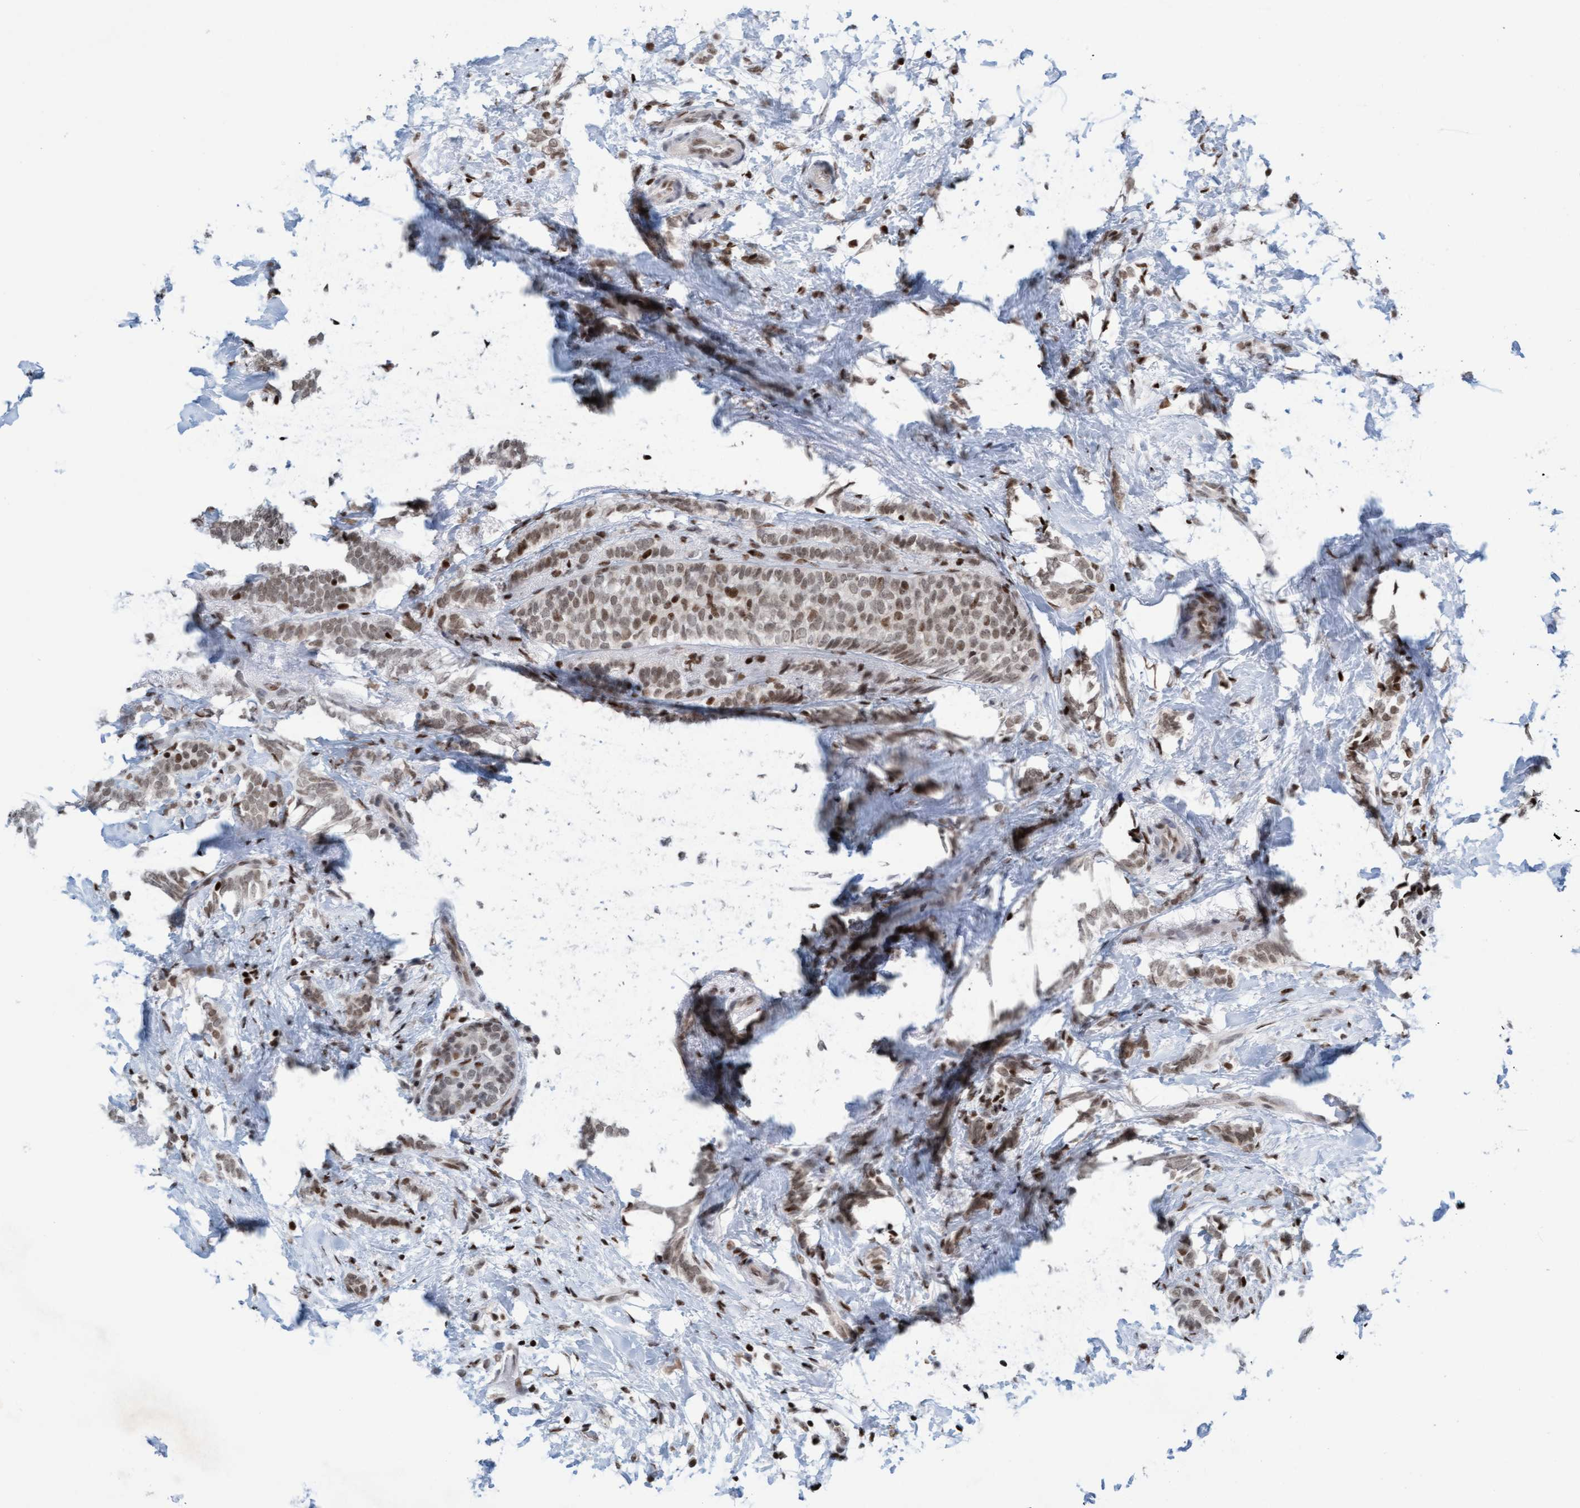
{"staining": {"intensity": "weak", "quantity": ">75%", "location": "nuclear"}, "tissue": "breast cancer", "cell_type": "Tumor cells", "image_type": "cancer", "snomed": [{"axis": "morphology", "description": "Lobular carcinoma"}, {"axis": "topography", "description": "Breast"}], "caption": "Immunohistochemistry of breast cancer exhibits low levels of weak nuclear expression in approximately >75% of tumor cells. The staining was performed using DAB to visualize the protein expression in brown, while the nuclei were stained in blue with hematoxylin (Magnification: 20x).", "gene": "GLRX2", "patient": {"sex": "female", "age": 50}}